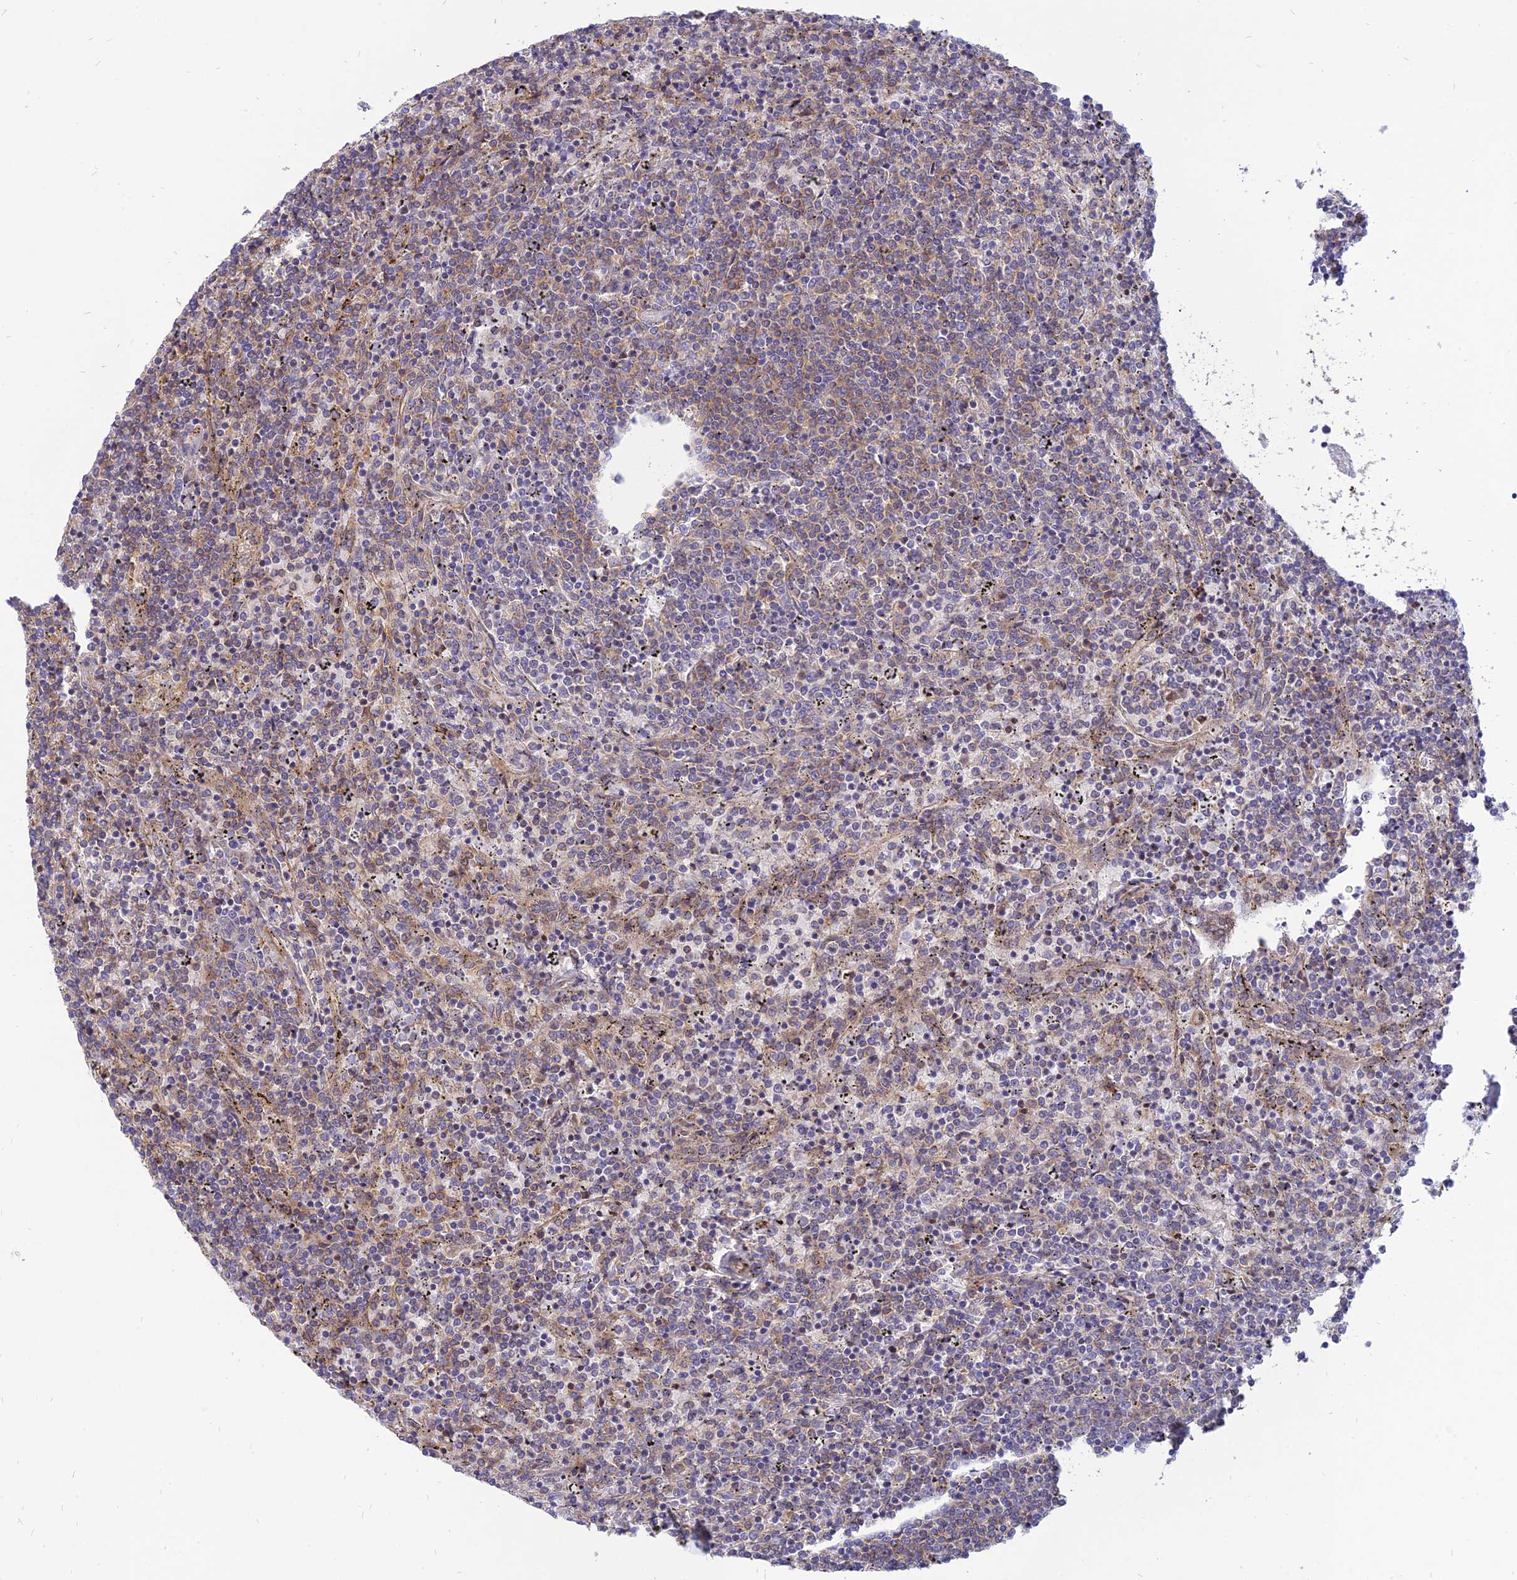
{"staining": {"intensity": "weak", "quantity": "25%-75%", "location": "cytoplasmic/membranous"}, "tissue": "lymphoma", "cell_type": "Tumor cells", "image_type": "cancer", "snomed": [{"axis": "morphology", "description": "Malignant lymphoma, non-Hodgkin's type, Low grade"}, {"axis": "topography", "description": "Spleen"}], "caption": "Immunohistochemistry (IHC) (DAB) staining of low-grade malignant lymphoma, non-Hodgkin's type reveals weak cytoplasmic/membranous protein expression in about 25%-75% of tumor cells.", "gene": "PHKA2", "patient": {"sex": "female", "age": 50}}